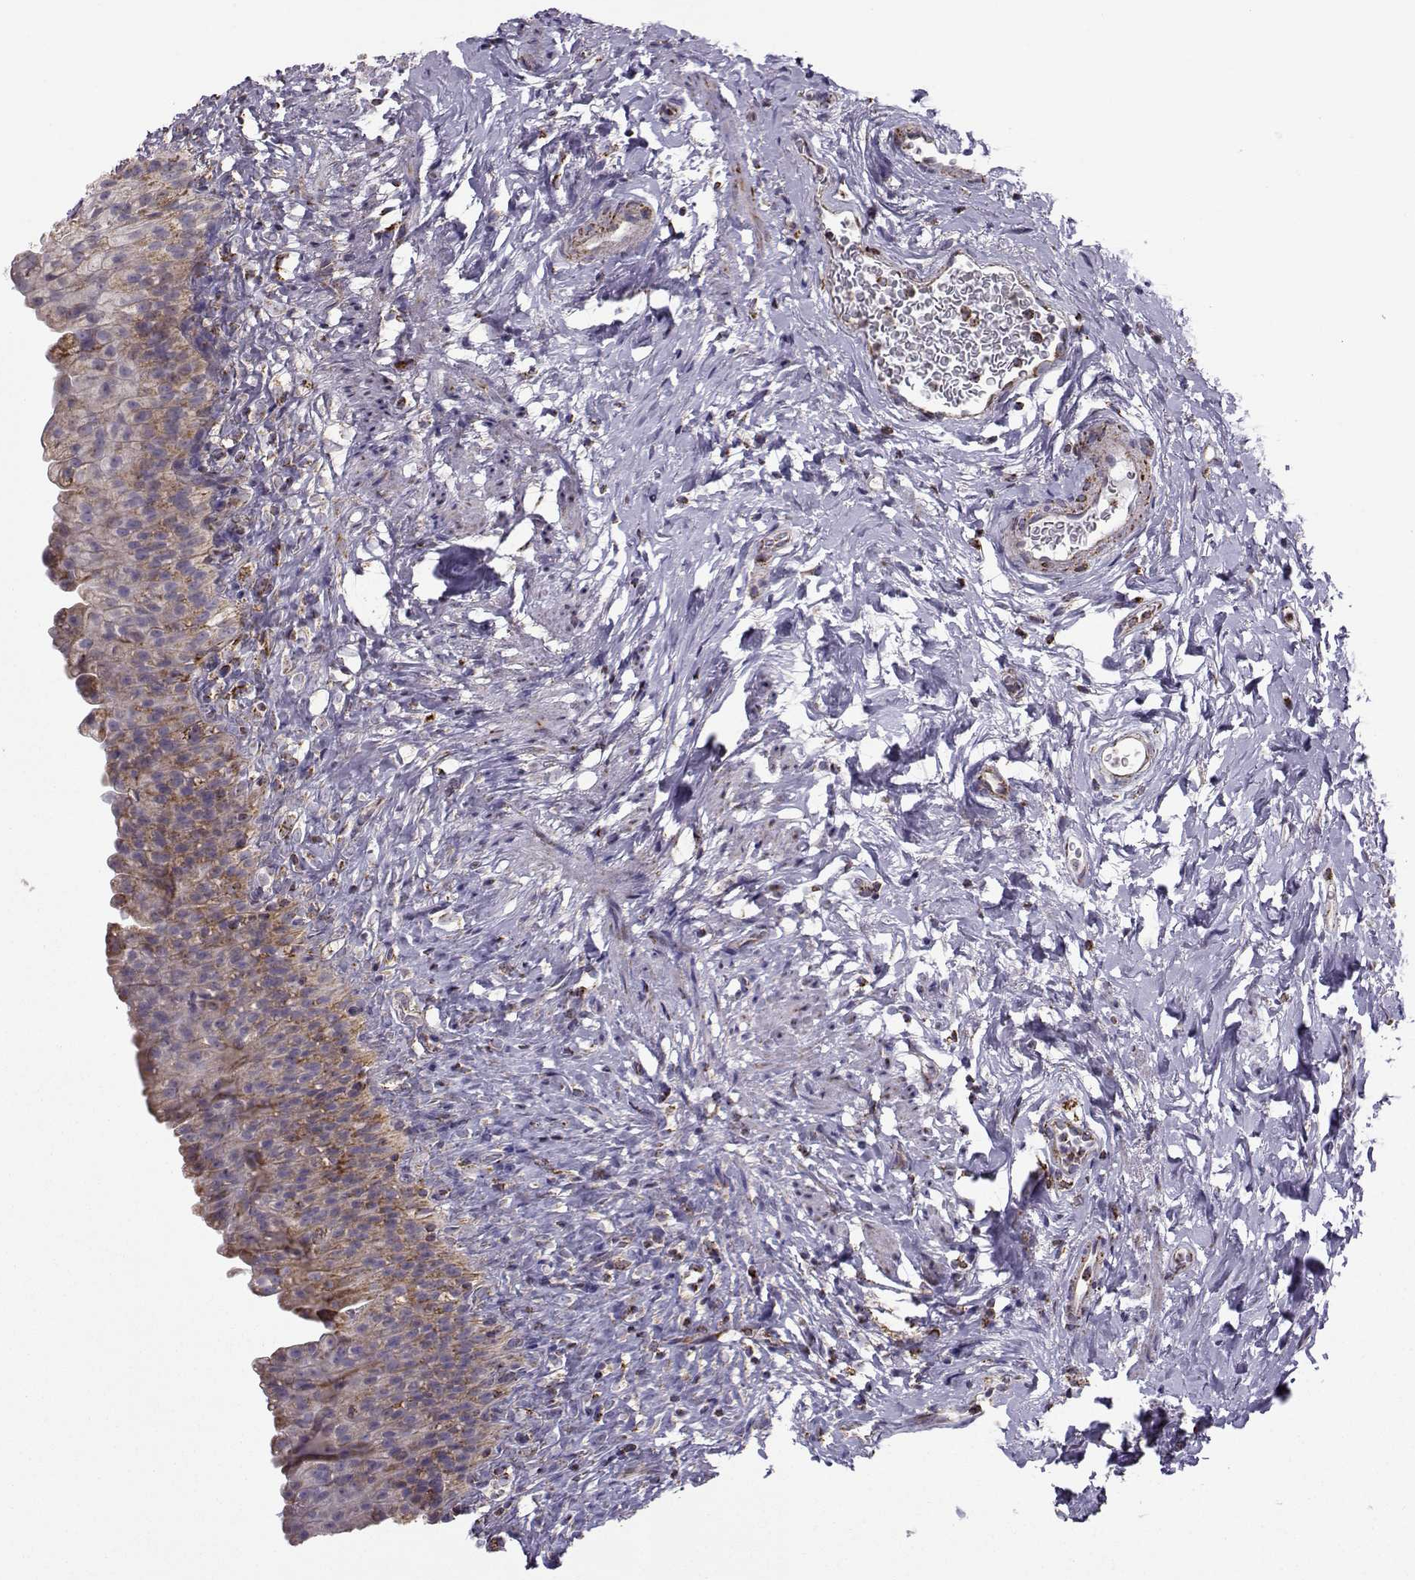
{"staining": {"intensity": "strong", "quantity": "25%-75%", "location": "cytoplasmic/membranous"}, "tissue": "urinary bladder", "cell_type": "Urothelial cells", "image_type": "normal", "snomed": [{"axis": "morphology", "description": "Normal tissue, NOS"}, {"axis": "topography", "description": "Urinary bladder"}], "caption": "IHC (DAB (3,3'-diaminobenzidine)) staining of normal urinary bladder shows strong cytoplasmic/membranous protein positivity in approximately 25%-75% of urothelial cells.", "gene": "NECAB3", "patient": {"sex": "male", "age": 76}}